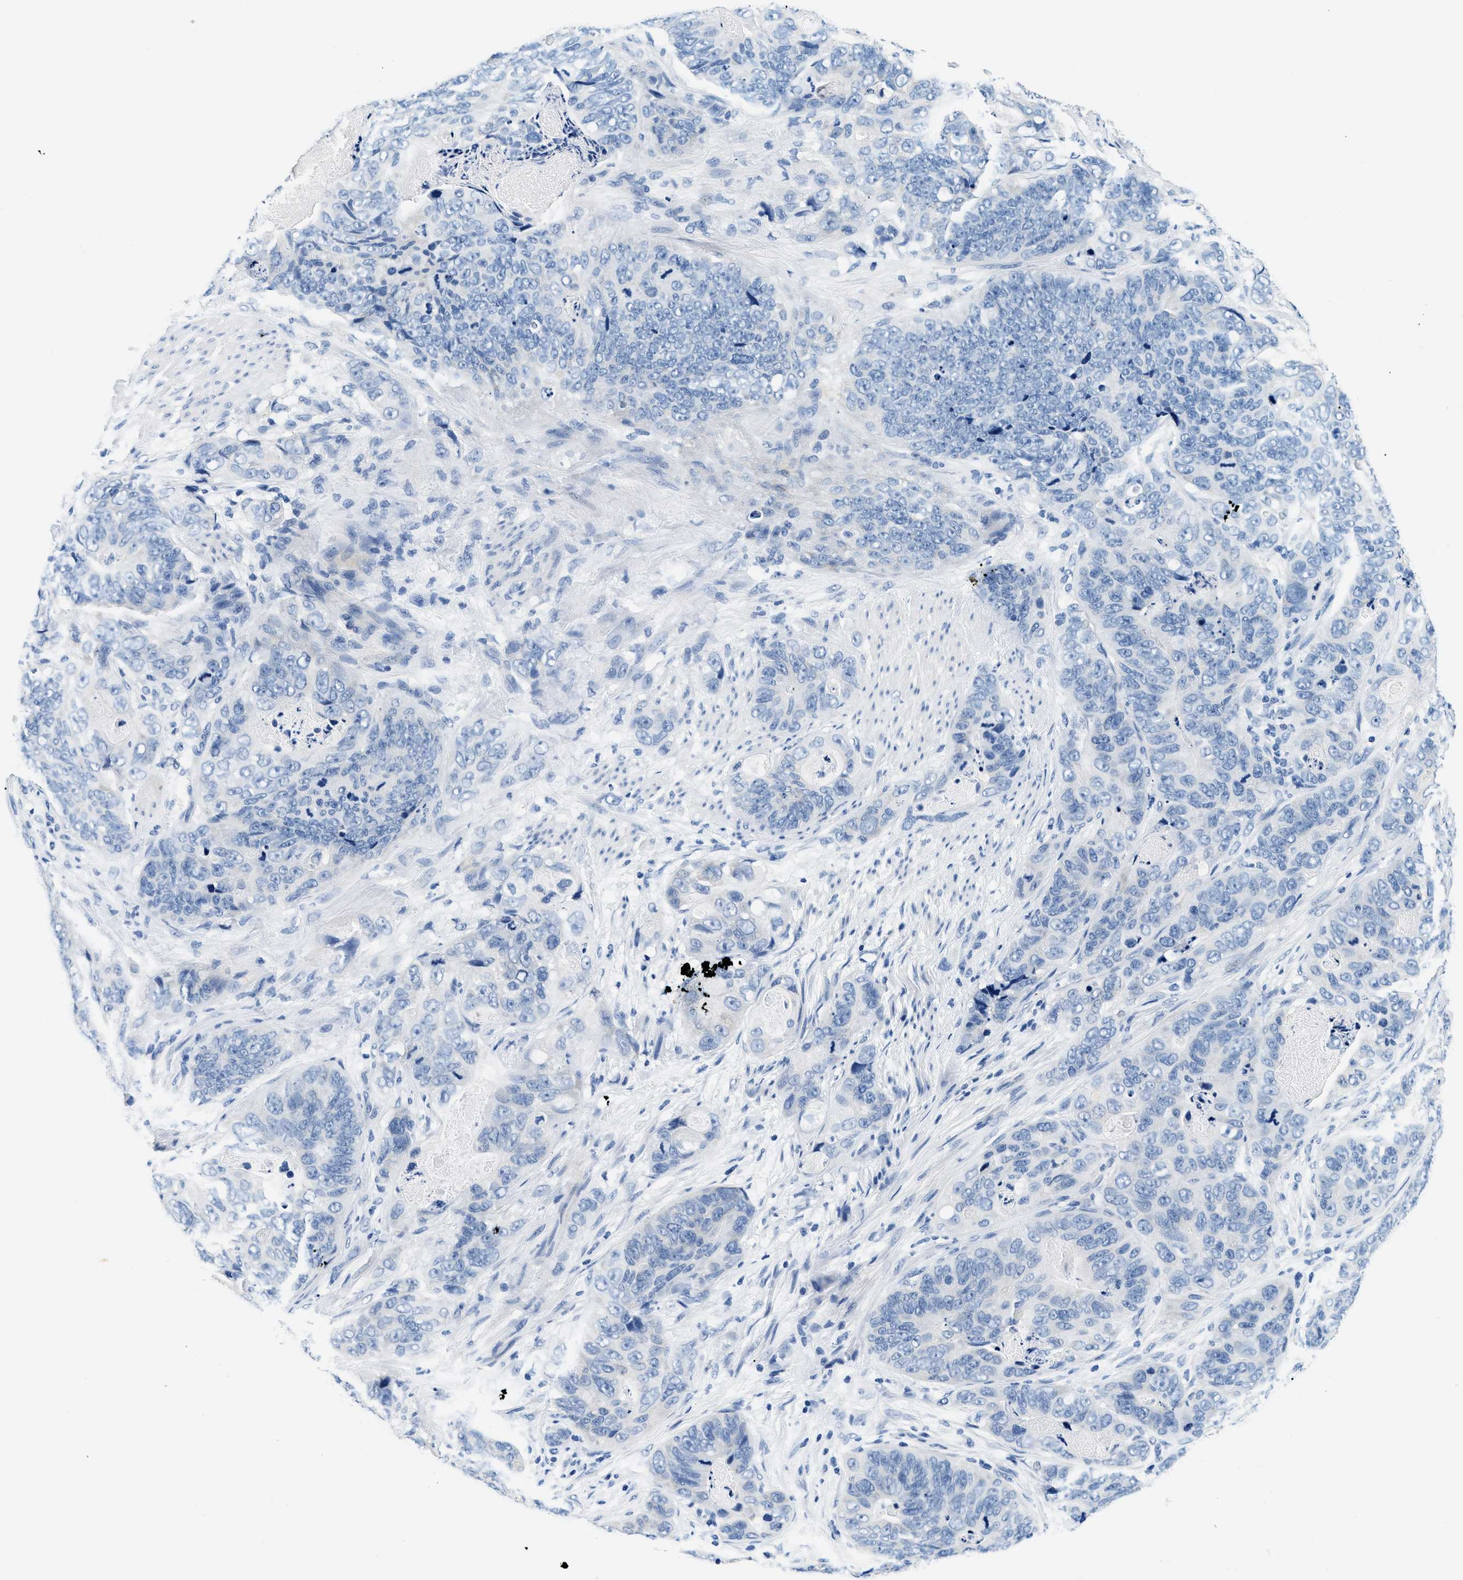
{"staining": {"intensity": "negative", "quantity": "none", "location": "none"}, "tissue": "stomach cancer", "cell_type": "Tumor cells", "image_type": "cancer", "snomed": [{"axis": "morphology", "description": "Adenocarcinoma, NOS"}, {"axis": "topography", "description": "Stomach"}], "caption": "Immunohistochemistry photomicrograph of neoplastic tissue: human stomach cancer stained with DAB (3,3'-diaminobenzidine) exhibits no significant protein positivity in tumor cells.", "gene": "GSTM3", "patient": {"sex": "female", "age": 89}}